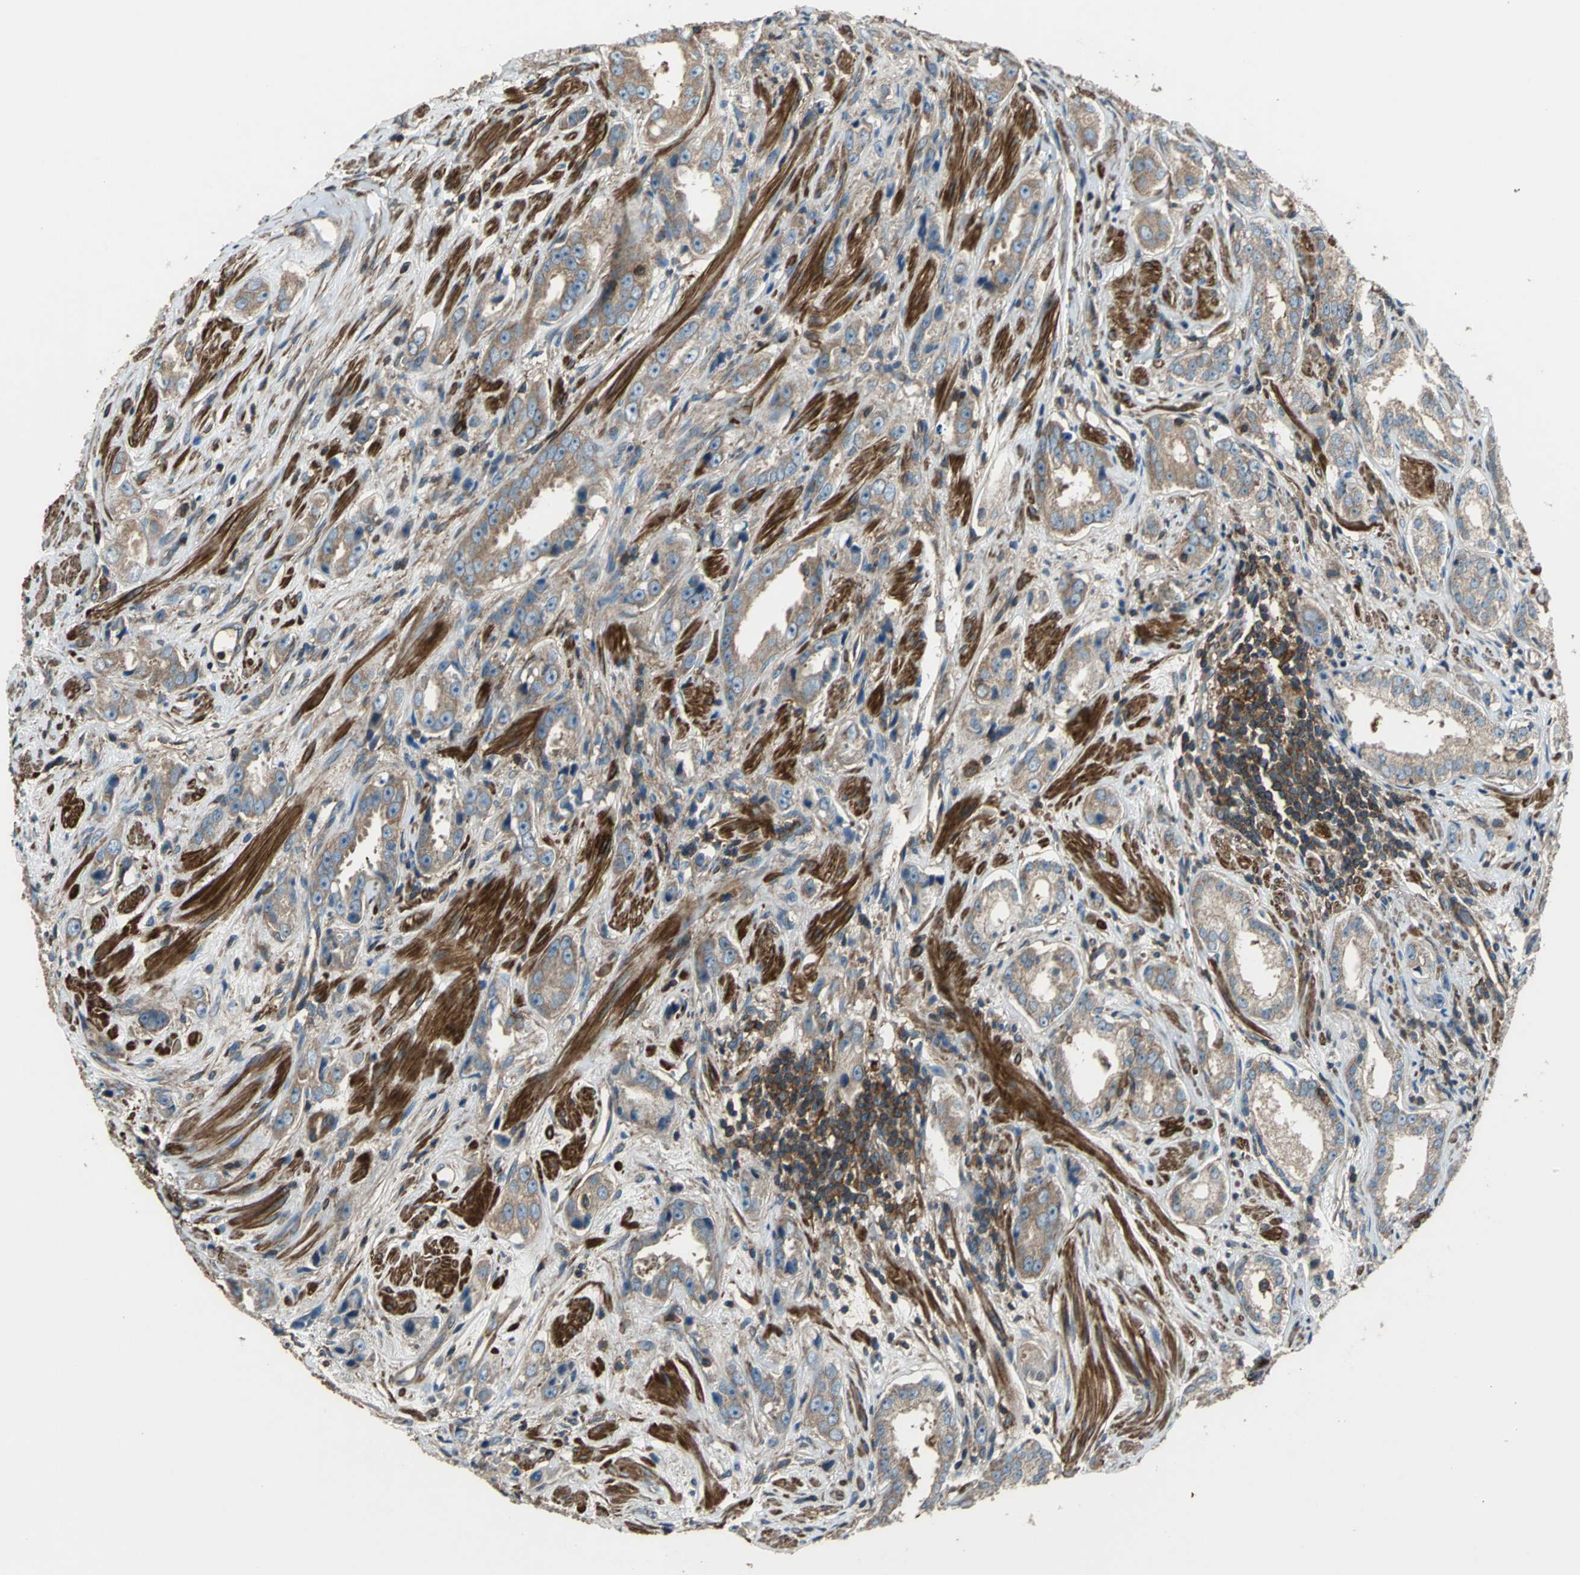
{"staining": {"intensity": "moderate", "quantity": ">75%", "location": "cytoplasmic/membranous"}, "tissue": "prostate cancer", "cell_type": "Tumor cells", "image_type": "cancer", "snomed": [{"axis": "morphology", "description": "Adenocarcinoma, Medium grade"}, {"axis": "topography", "description": "Prostate"}], "caption": "IHC (DAB) staining of human prostate cancer (adenocarcinoma (medium-grade)) demonstrates moderate cytoplasmic/membranous protein staining in approximately >75% of tumor cells. (DAB (3,3'-diaminobenzidine) IHC with brightfield microscopy, high magnification).", "gene": "PARVA", "patient": {"sex": "male", "age": 53}}